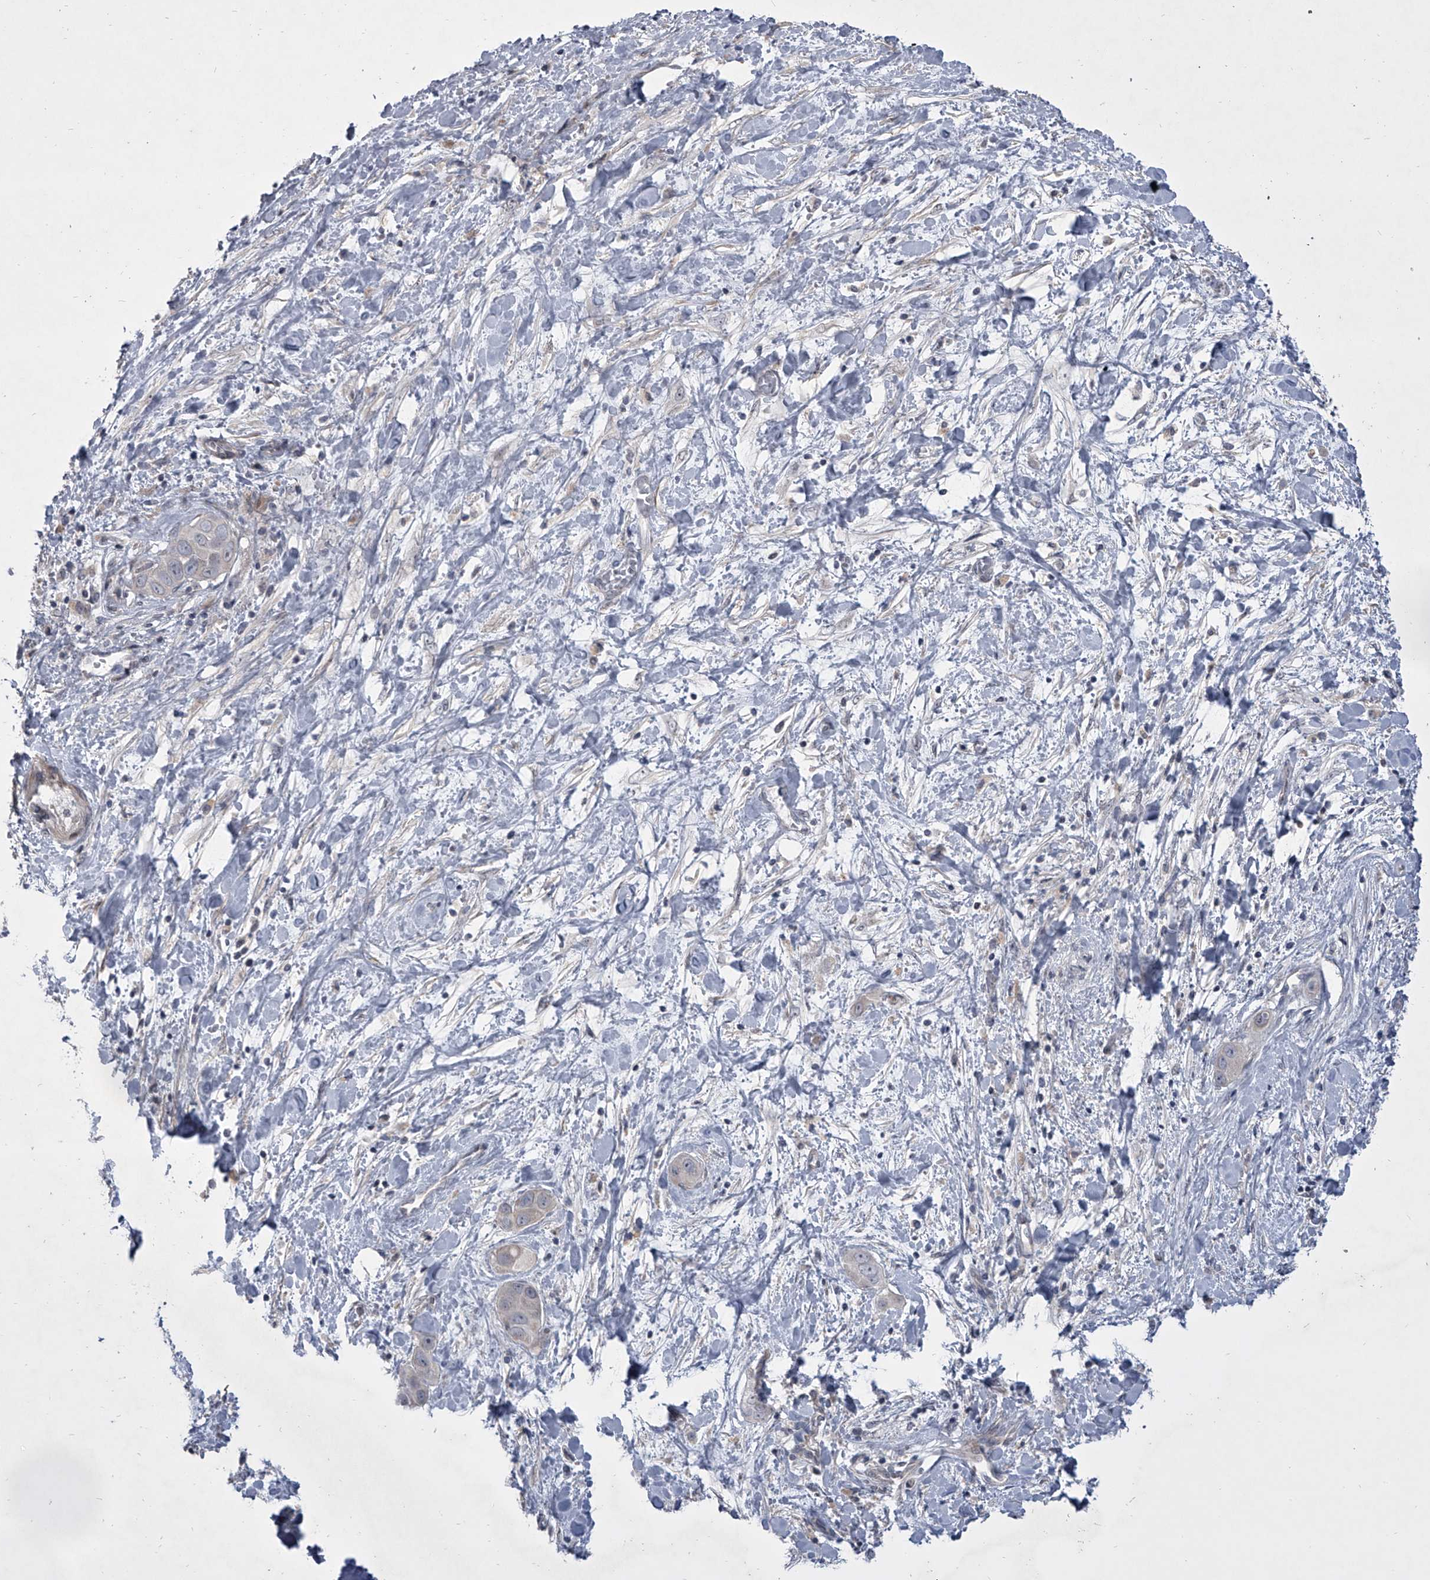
{"staining": {"intensity": "negative", "quantity": "none", "location": "none"}, "tissue": "liver cancer", "cell_type": "Tumor cells", "image_type": "cancer", "snomed": [{"axis": "morphology", "description": "Cholangiocarcinoma"}, {"axis": "topography", "description": "Liver"}], "caption": "This is an immunohistochemistry (IHC) micrograph of liver cancer. There is no expression in tumor cells.", "gene": "HEATR6", "patient": {"sex": "female", "age": 52}}